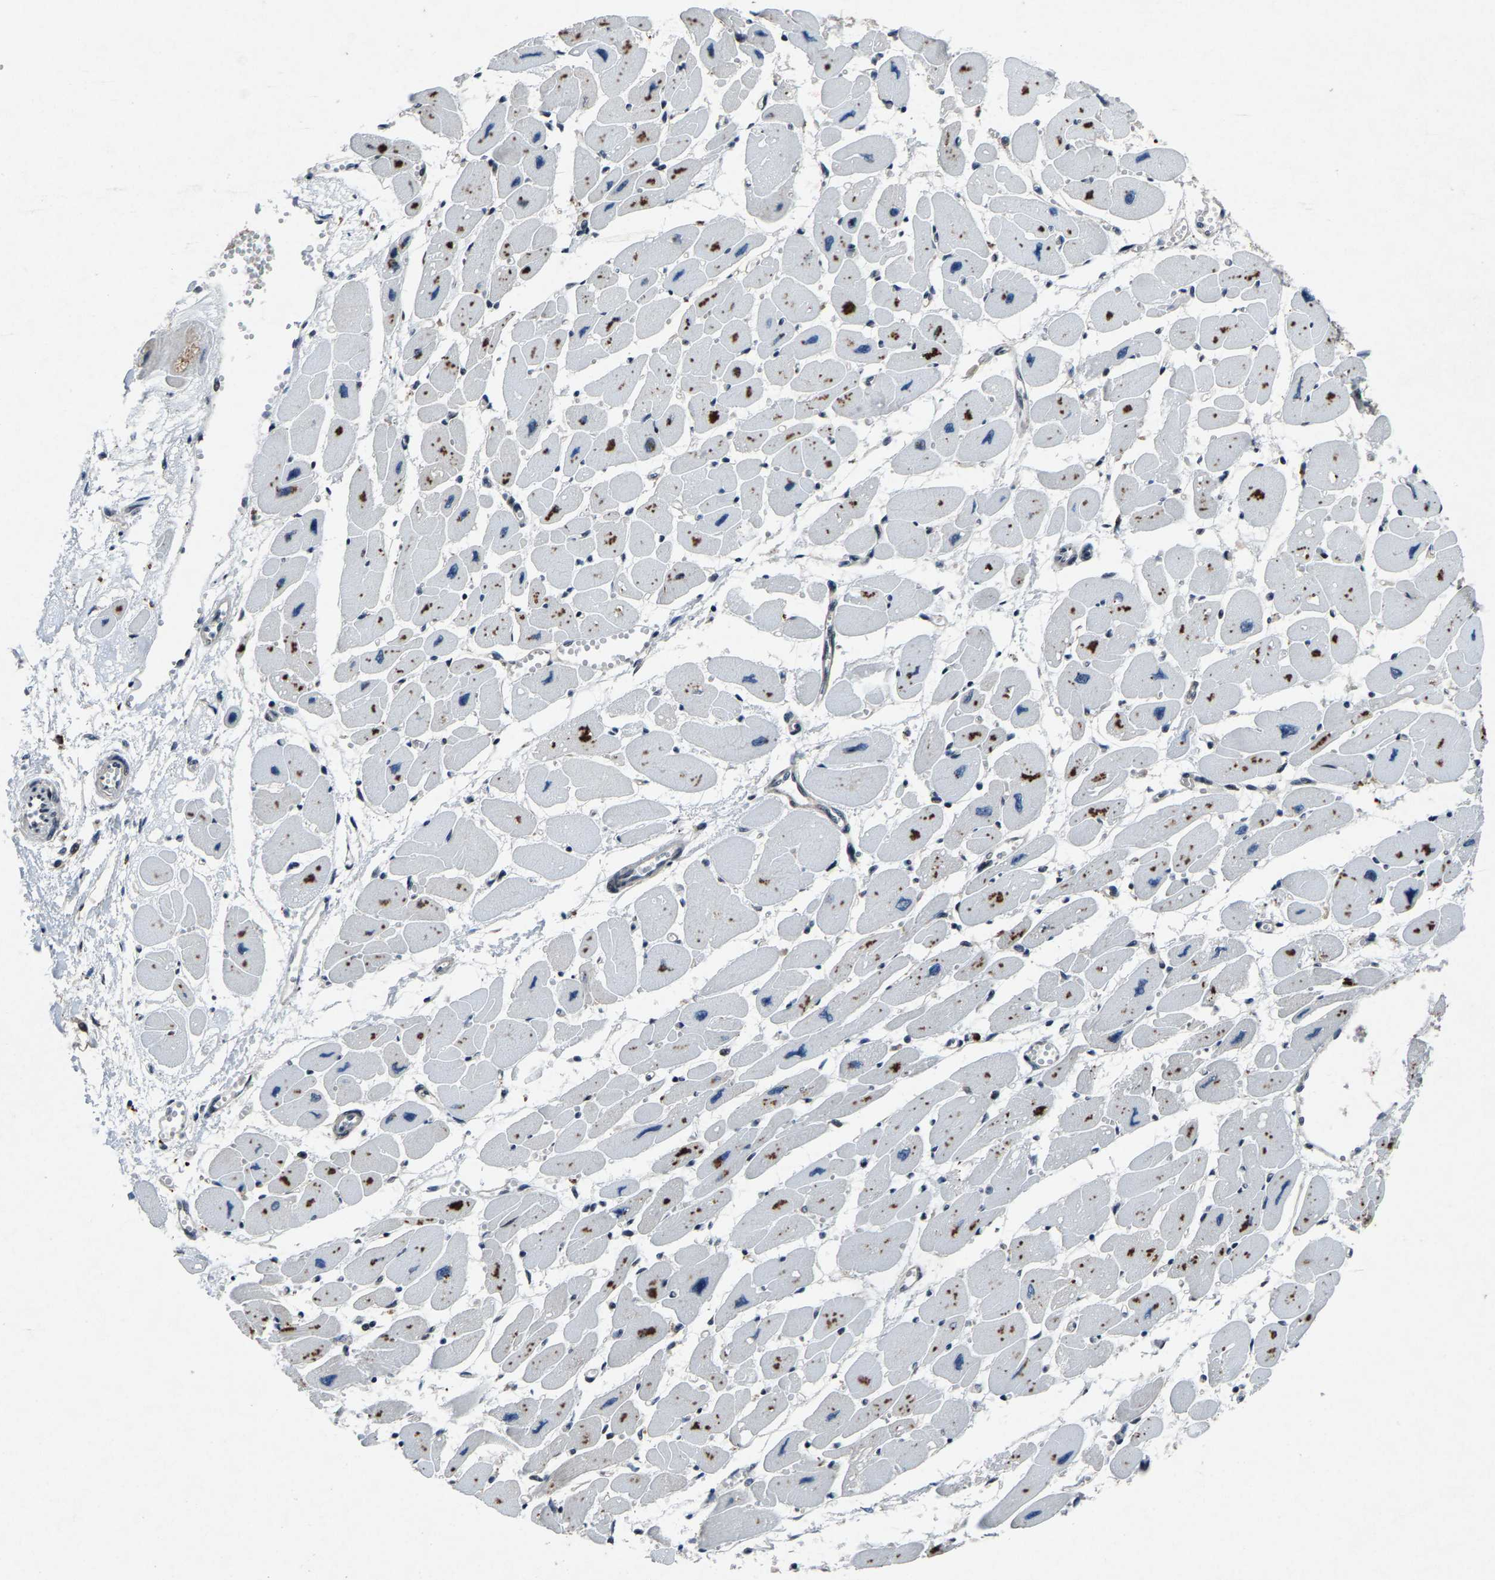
{"staining": {"intensity": "strong", "quantity": "<25%", "location": "cytoplasmic/membranous"}, "tissue": "heart muscle", "cell_type": "Cardiomyocytes", "image_type": "normal", "snomed": [{"axis": "morphology", "description": "Normal tissue, NOS"}, {"axis": "topography", "description": "Heart"}], "caption": "Benign heart muscle reveals strong cytoplasmic/membranous staining in about <25% of cardiomyocytes, visualized by immunohistochemistry. The staining was performed using DAB (3,3'-diaminobenzidine) to visualize the protein expression in brown, while the nuclei were stained in blue with hematoxylin (Magnification: 20x).", "gene": "ATXN3", "patient": {"sex": "female", "age": 54}}